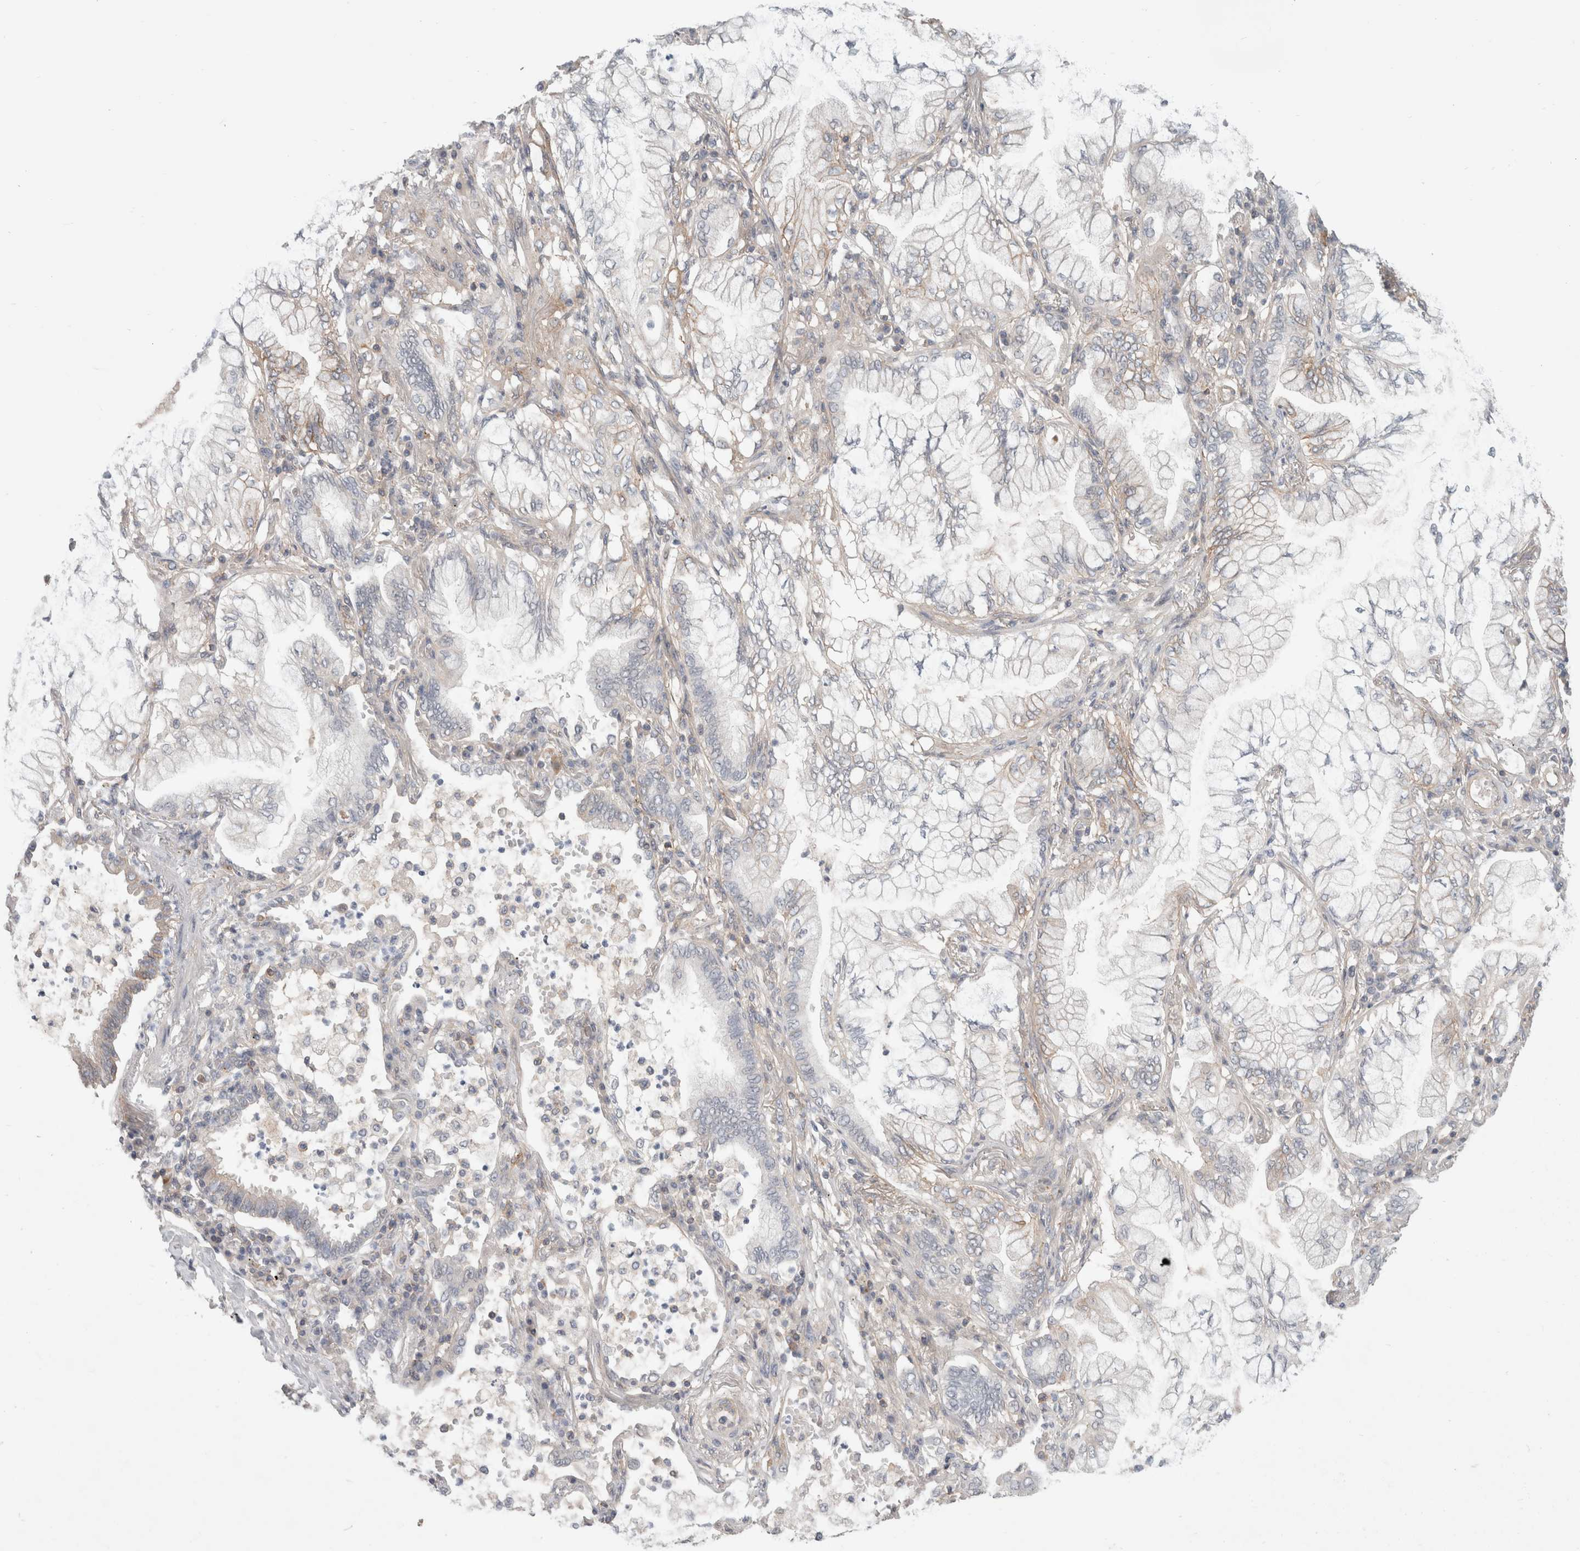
{"staining": {"intensity": "negative", "quantity": "none", "location": "none"}, "tissue": "lung cancer", "cell_type": "Tumor cells", "image_type": "cancer", "snomed": [{"axis": "morphology", "description": "Adenocarcinoma, NOS"}, {"axis": "topography", "description": "Lung"}], "caption": "High power microscopy micrograph of an immunohistochemistry (IHC) image of lung adenocarcinoma, revealing no significant staining in tumor cells.", "gene": "RASAL2", "patient": {"sex": "female", "age": 70}}